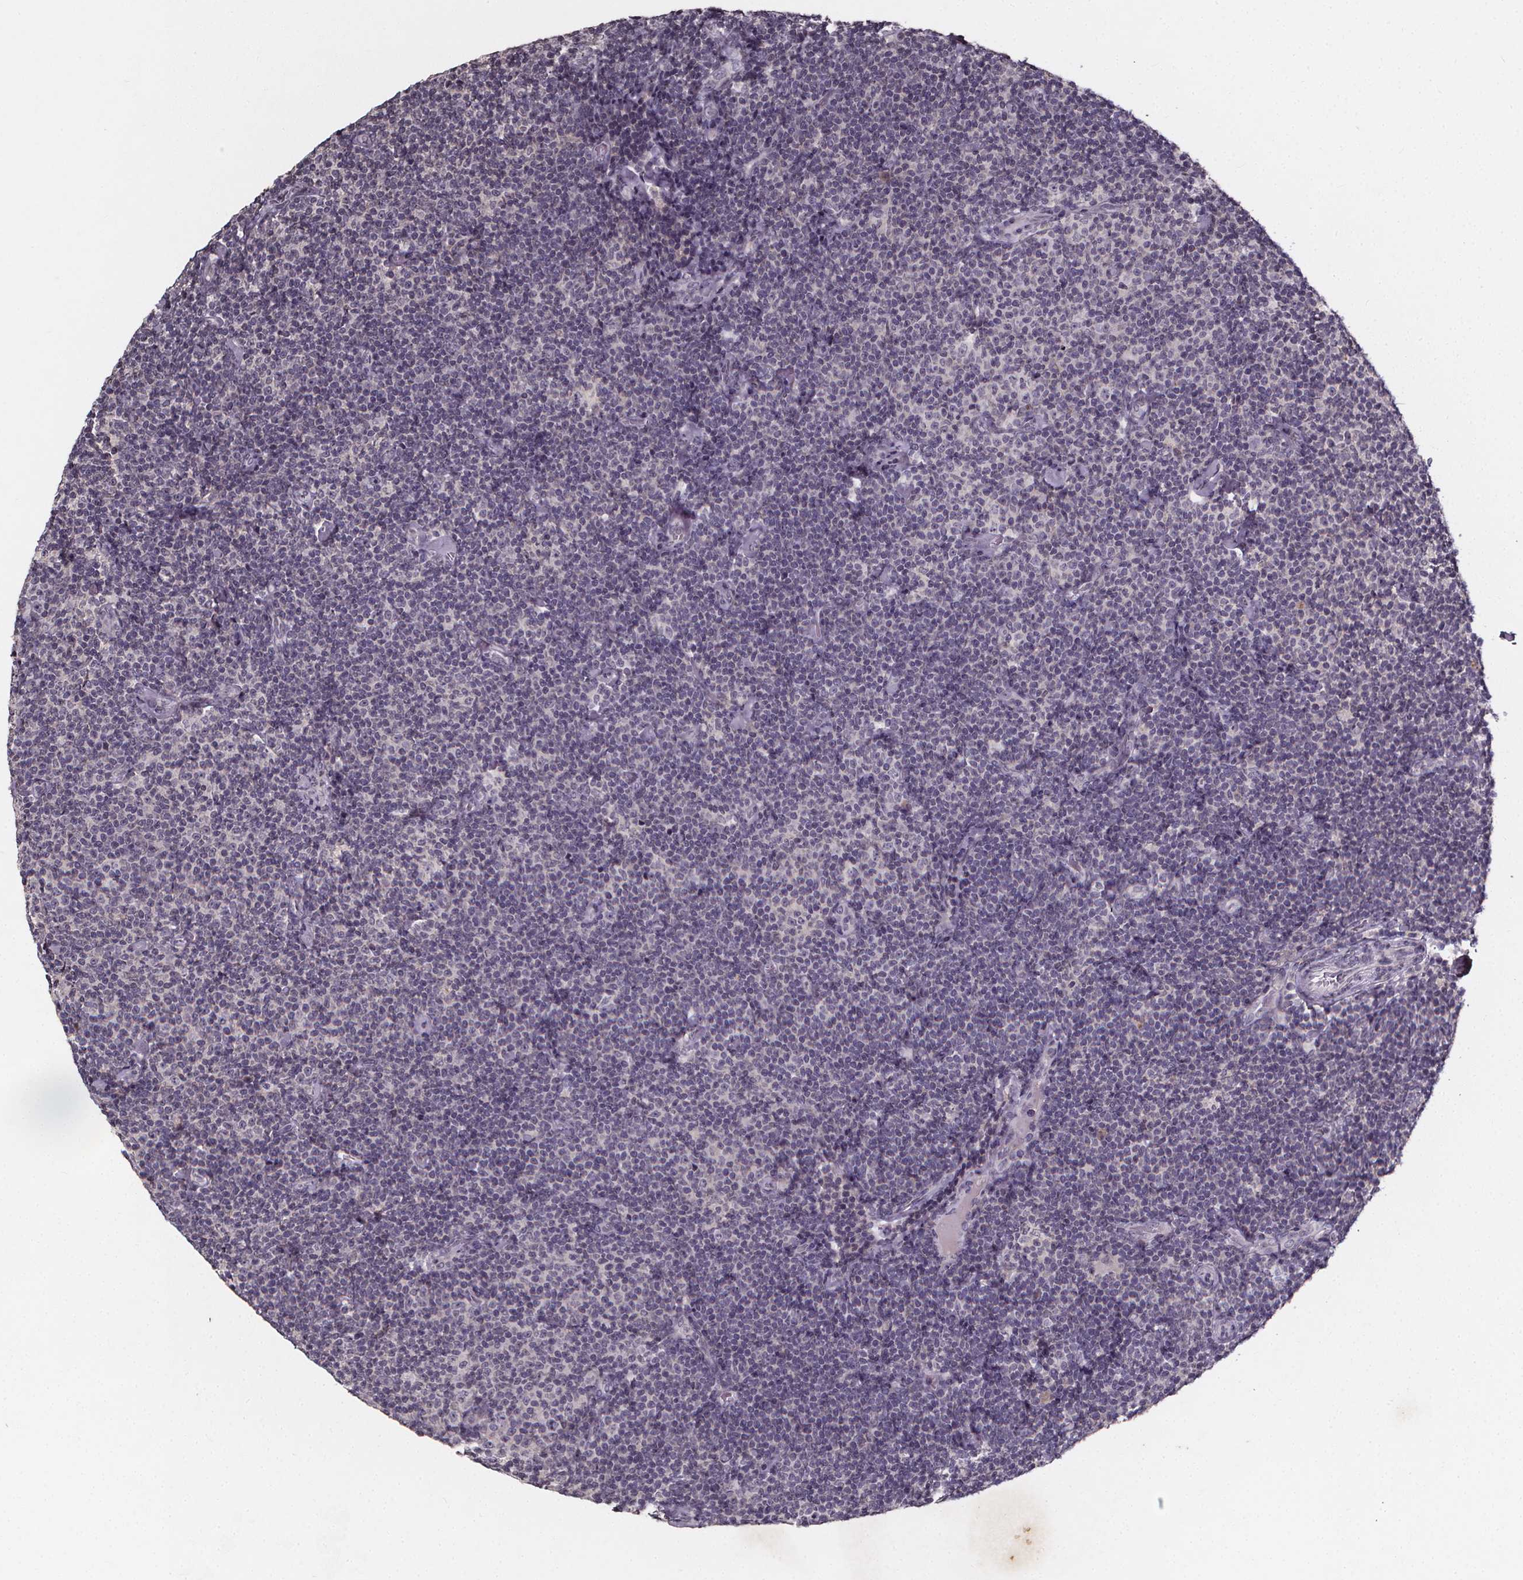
{"staining": {"intensity": "negative", "quantity": "none", "location": "none"}, "tissue": "lymphoma", "cell_type": "Tumor cells", "image_type": "cancer", "snomed": [{"axis": "morphology", "description": "Malignant lymphoma, non-Hodgkin's type, Low grade"}, {"axis": "topography", "description": "Lymph node"}], "caption": "Human lymphoma stained for a protein using immunohistochemistry demonstrates no staining in tumor cells.", "gene": "SPAG8", "patient": {"sex": "male", "age": 81}}